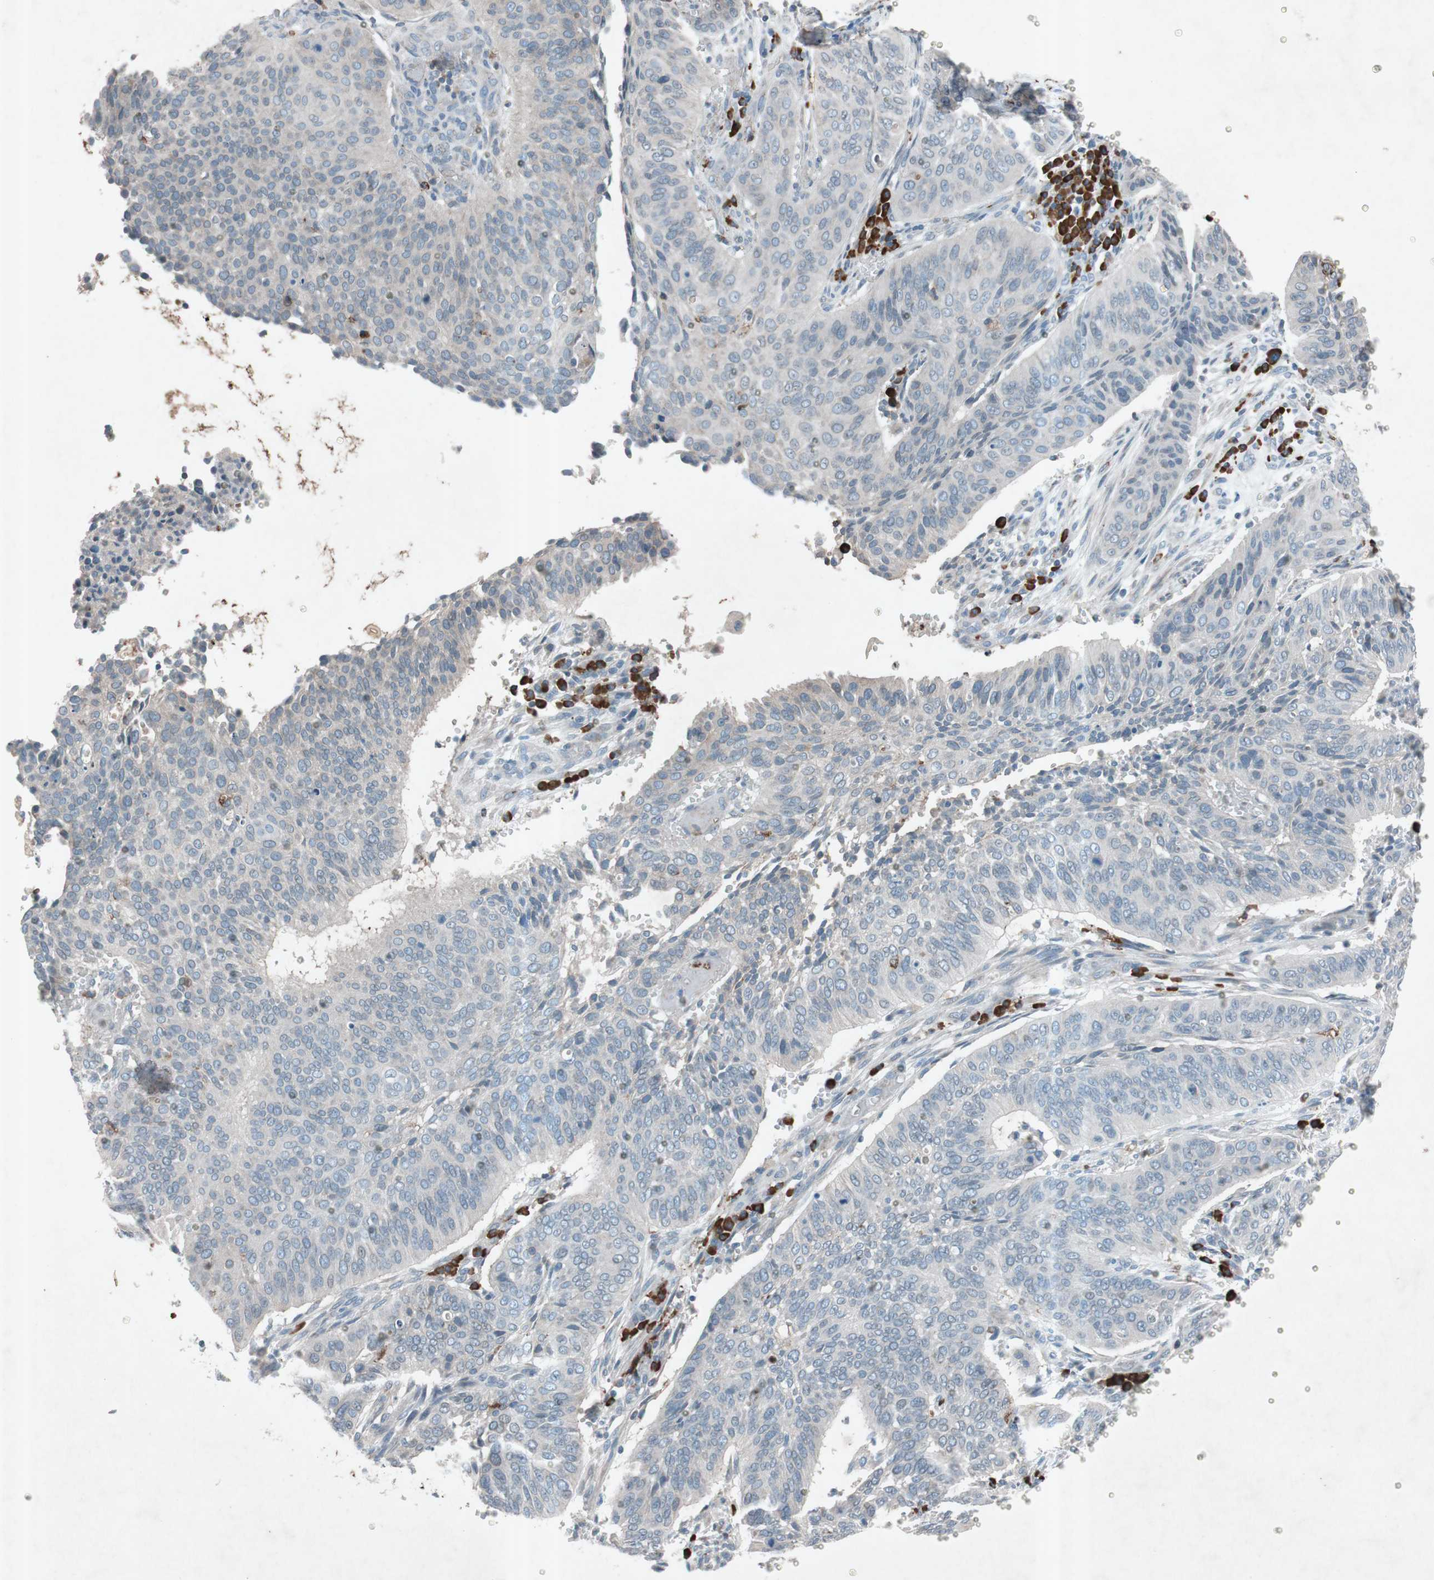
{"staining": {"intensity": "weak", "quantity": "<25%", "location": "cytoplasmic/membranous"}, "tissue": "cervical cancer", "cell_type": "Tumor cells", "image_type": "cancer", "snomed": [{"axis": "morphology", "description": "Squamous cell carcinoma, NOS"}, {"axis": "topography", "description": "Cervix"}], "caption": "Immunohistochemistry photomicrograph of neoplastic tissue: human cervical cancer stained with DAB exhibits no significant protein positivity in tumor cells.", "gene": "GRB7", "patient": {"sex": "female", "age": 39}}